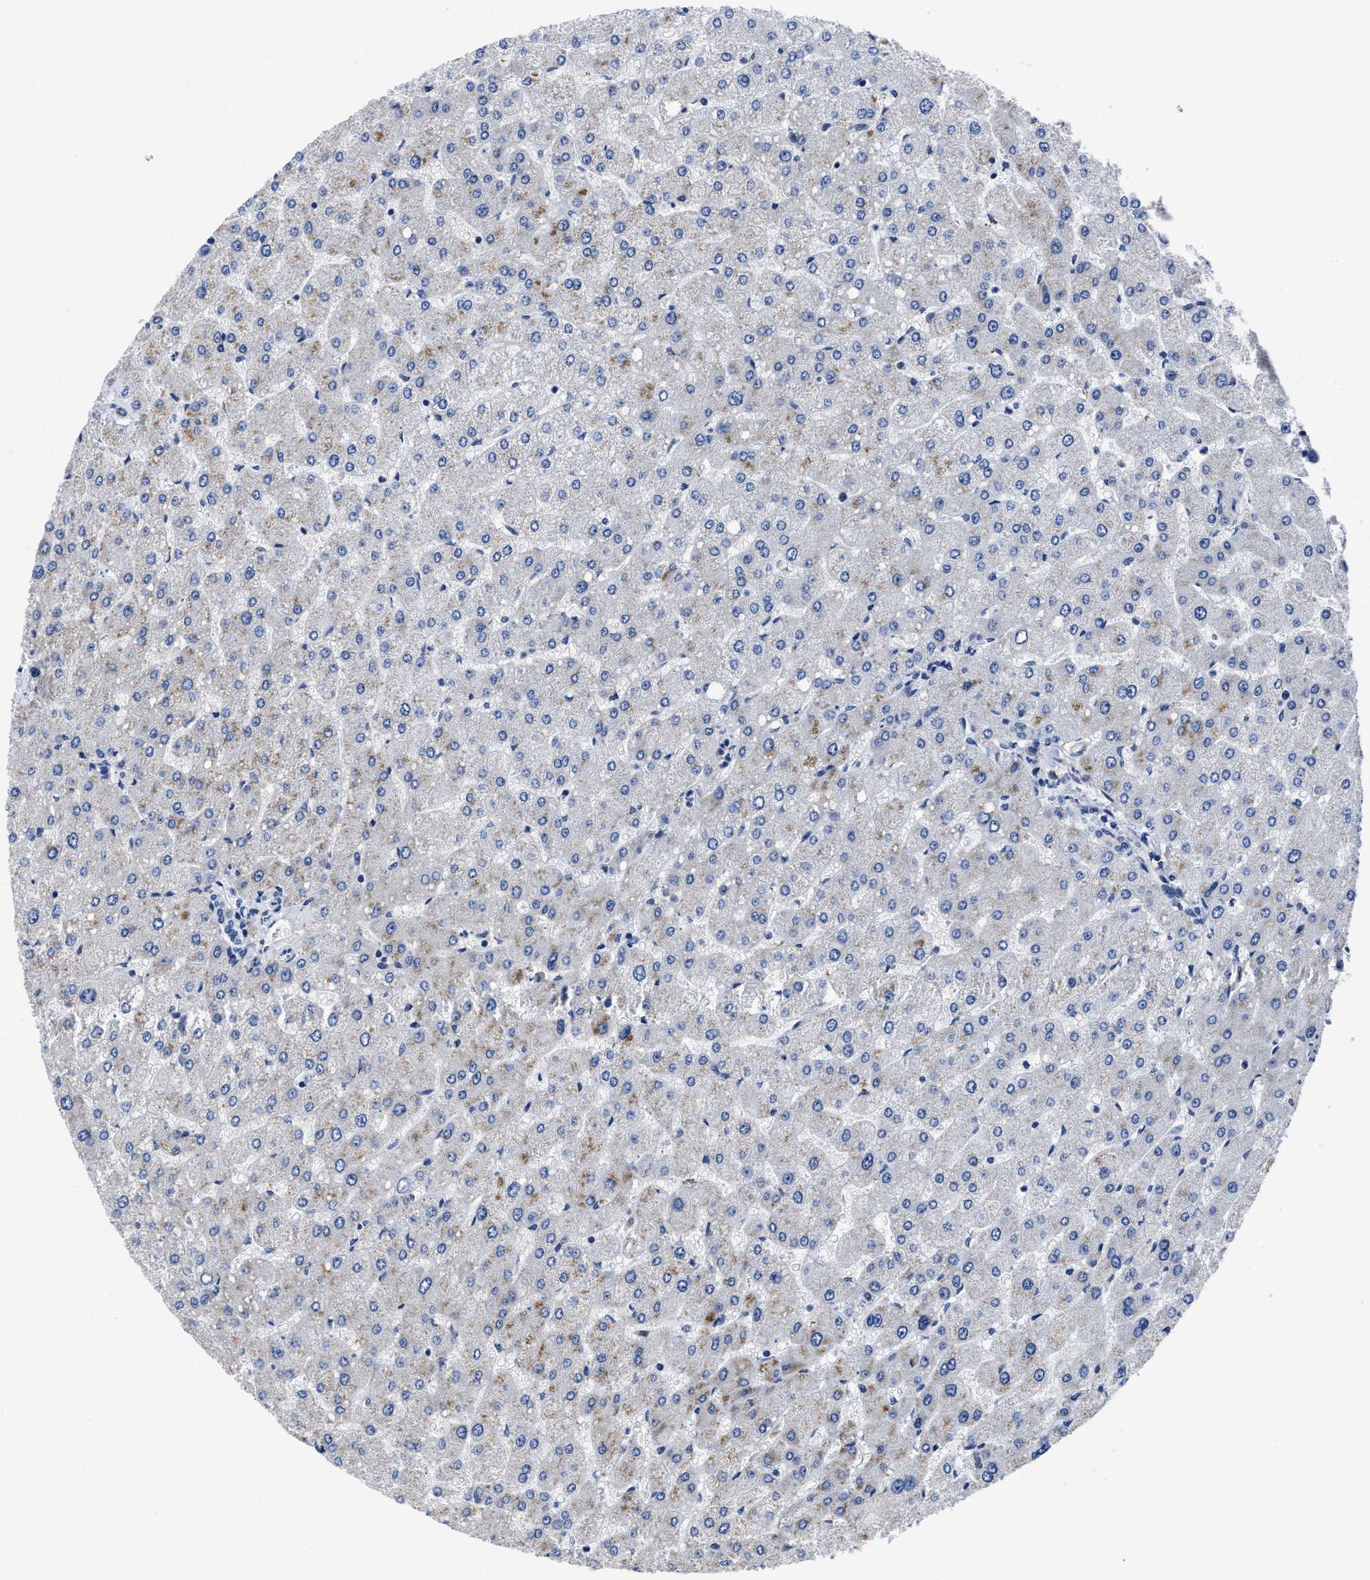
{"staining": {"intensity": "negative", "quantity": "none", "location": "none"}, "tissue": "liver", "cell_type": "Cholangiocytes", "image_type": "normal", "snomed": [{"axis": "morphology", "description": "Normal tissue, NOS"}, {"axis": "topography", "description": "Liver"}], "caption": "Protein analysis of benign liver displays no significant positivity in cholangiocytes. Brightfield microscopy of immunohistochemistry stained with DAB (3,3'-diaminobenzidine) (brown) and hematoxylin (blue), captured at high magnification.", "gene": "MCOLN2", "patient": {"sex": "male", "age": 55}}